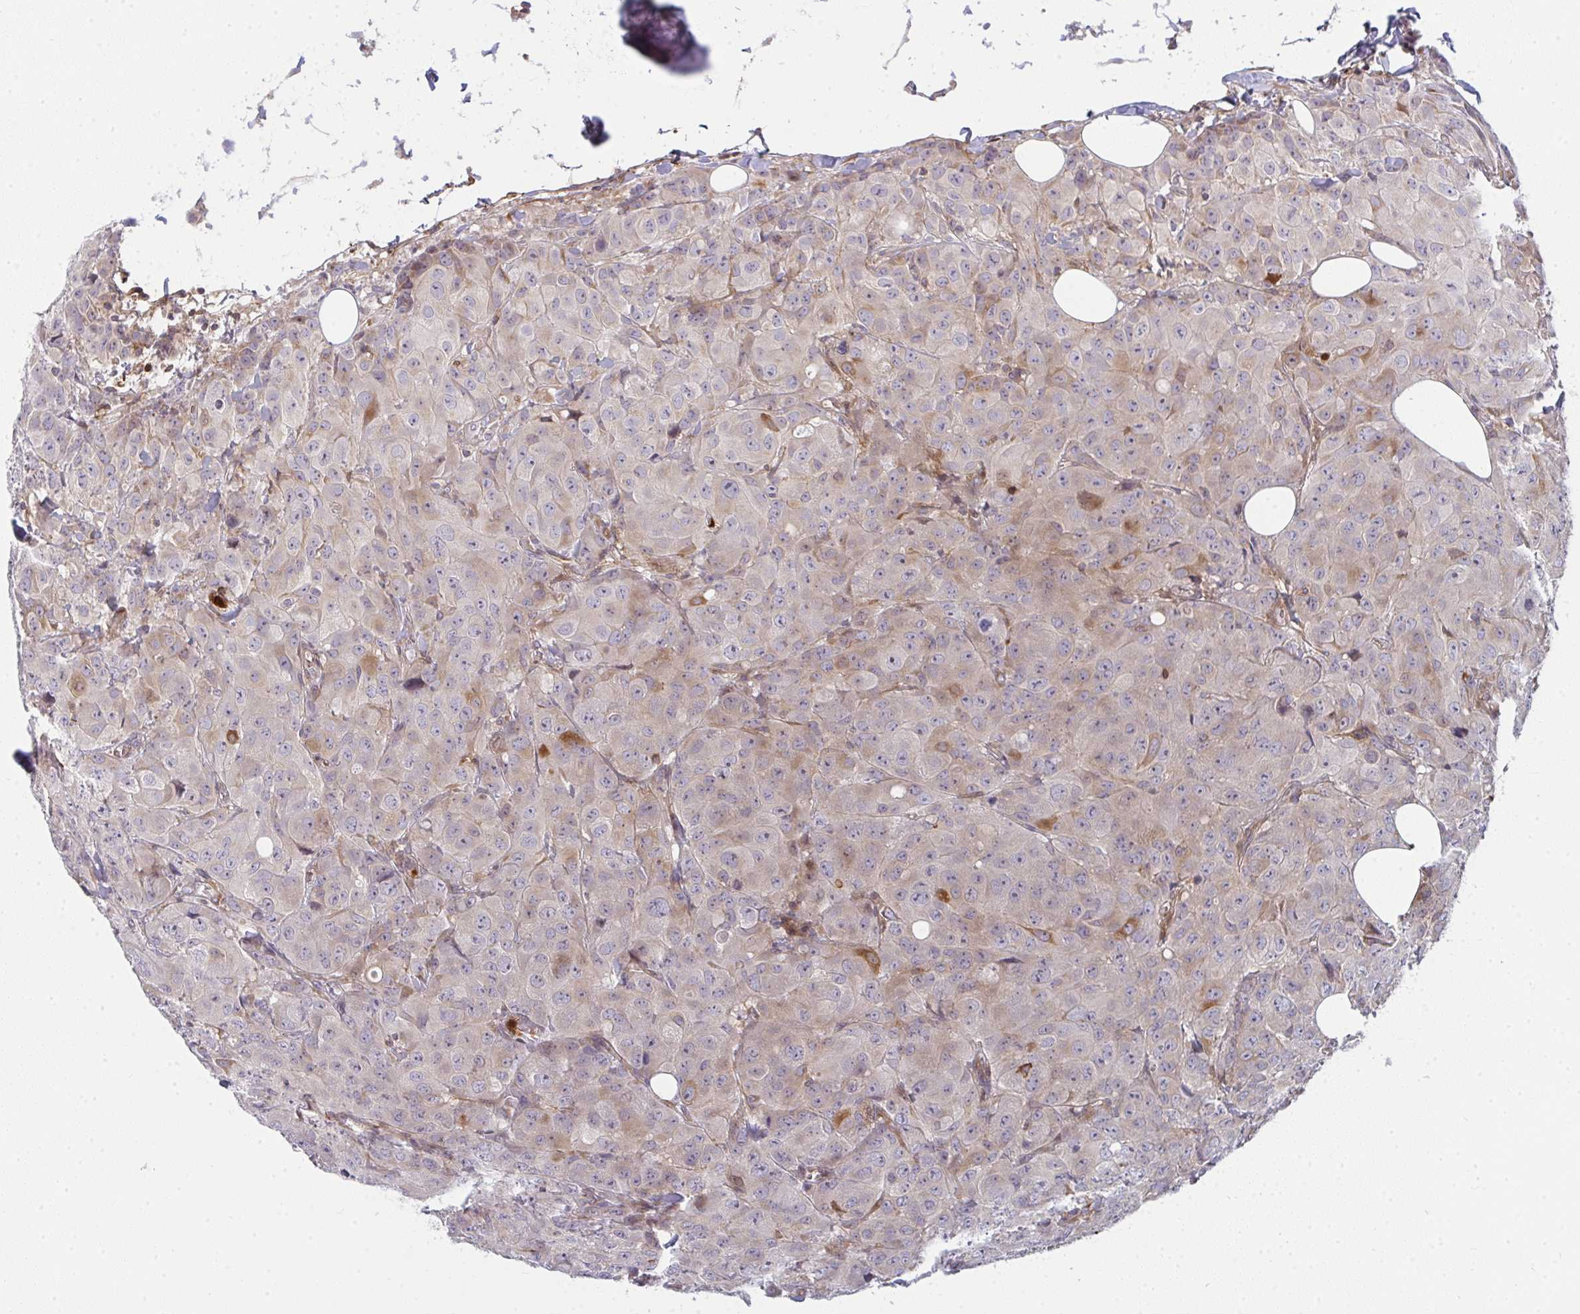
{"staining": {"intensity": "moderate", "quantity": "<25%", "location": "cytoplasmic/membranous"}, "tissue": "breast cancer", "cell_type": "Tumor cells", "image_type": "cancer", "snomed": [{"axis": "morphology", "description": "Duct carcinoma"}, {"axis": "topography", "description": "Breast"}], "caption": "An immunohistochemistry image of neoplastic tissue is shown. Protein staining in brown highlights moderate cytoplasmic/membranous positivity in breast cancer within tumor cells.", "gene": "CSF3R", "patient": {"sex": "female", "age": 43}}